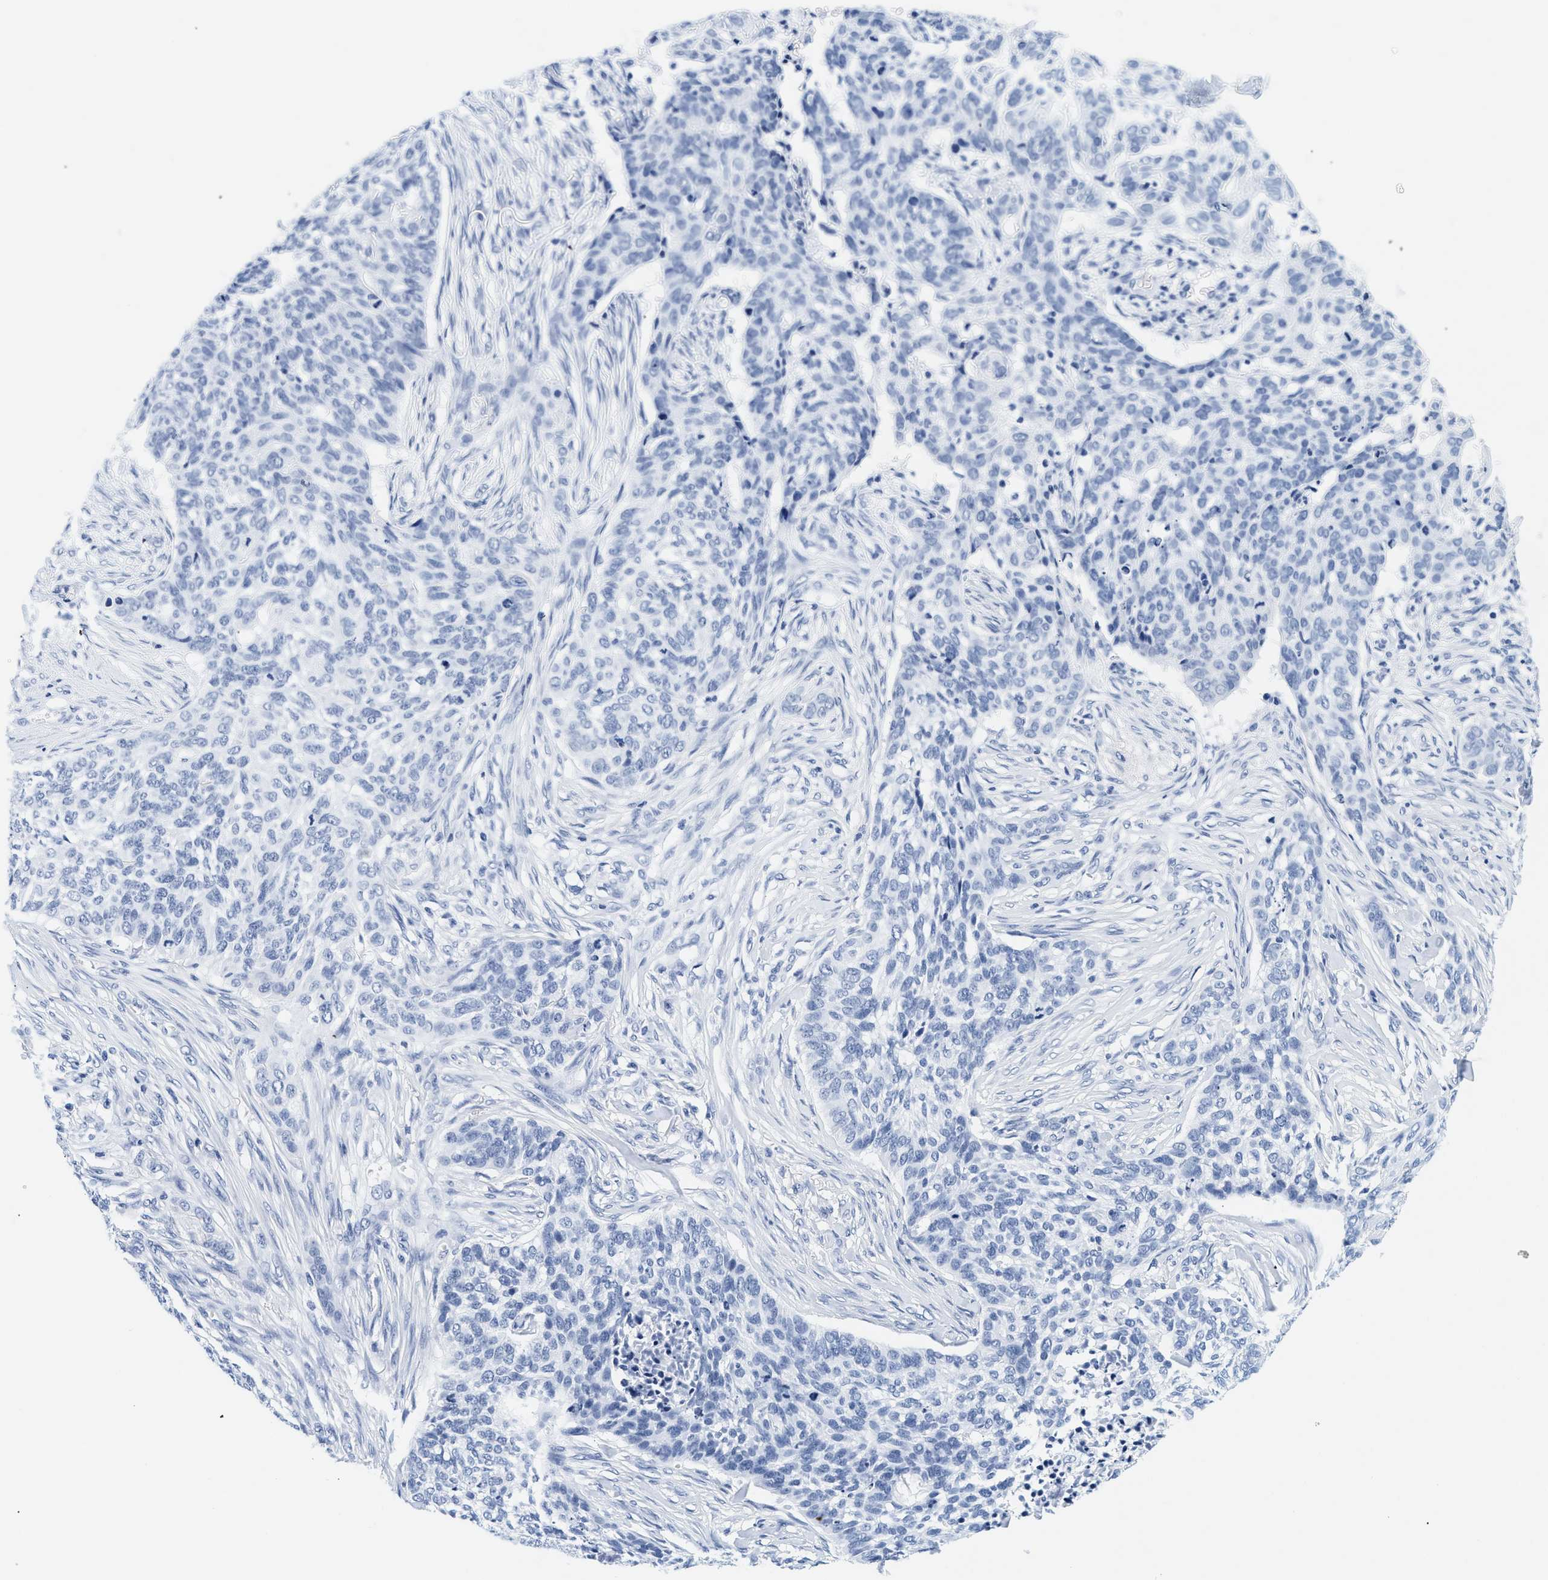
{"staining": {"intensity": "negative", "quantity": "none", "location": "none"}, "tissue": "skin cancer", "cell_type": "Tumor cells", "image_type": "cancer", "snomed": [{"axis": "morphology", "description": "Basal cell carcinoma"}, {"axis": "topography", "description": "Skin"}], "caption": "Immunohistochemical staining of human basal cell carcinoma (skin) reveals no significant staining in tumor cells.", "gene": "PDP1", "patient": {"sex": "male", "age": 85}}